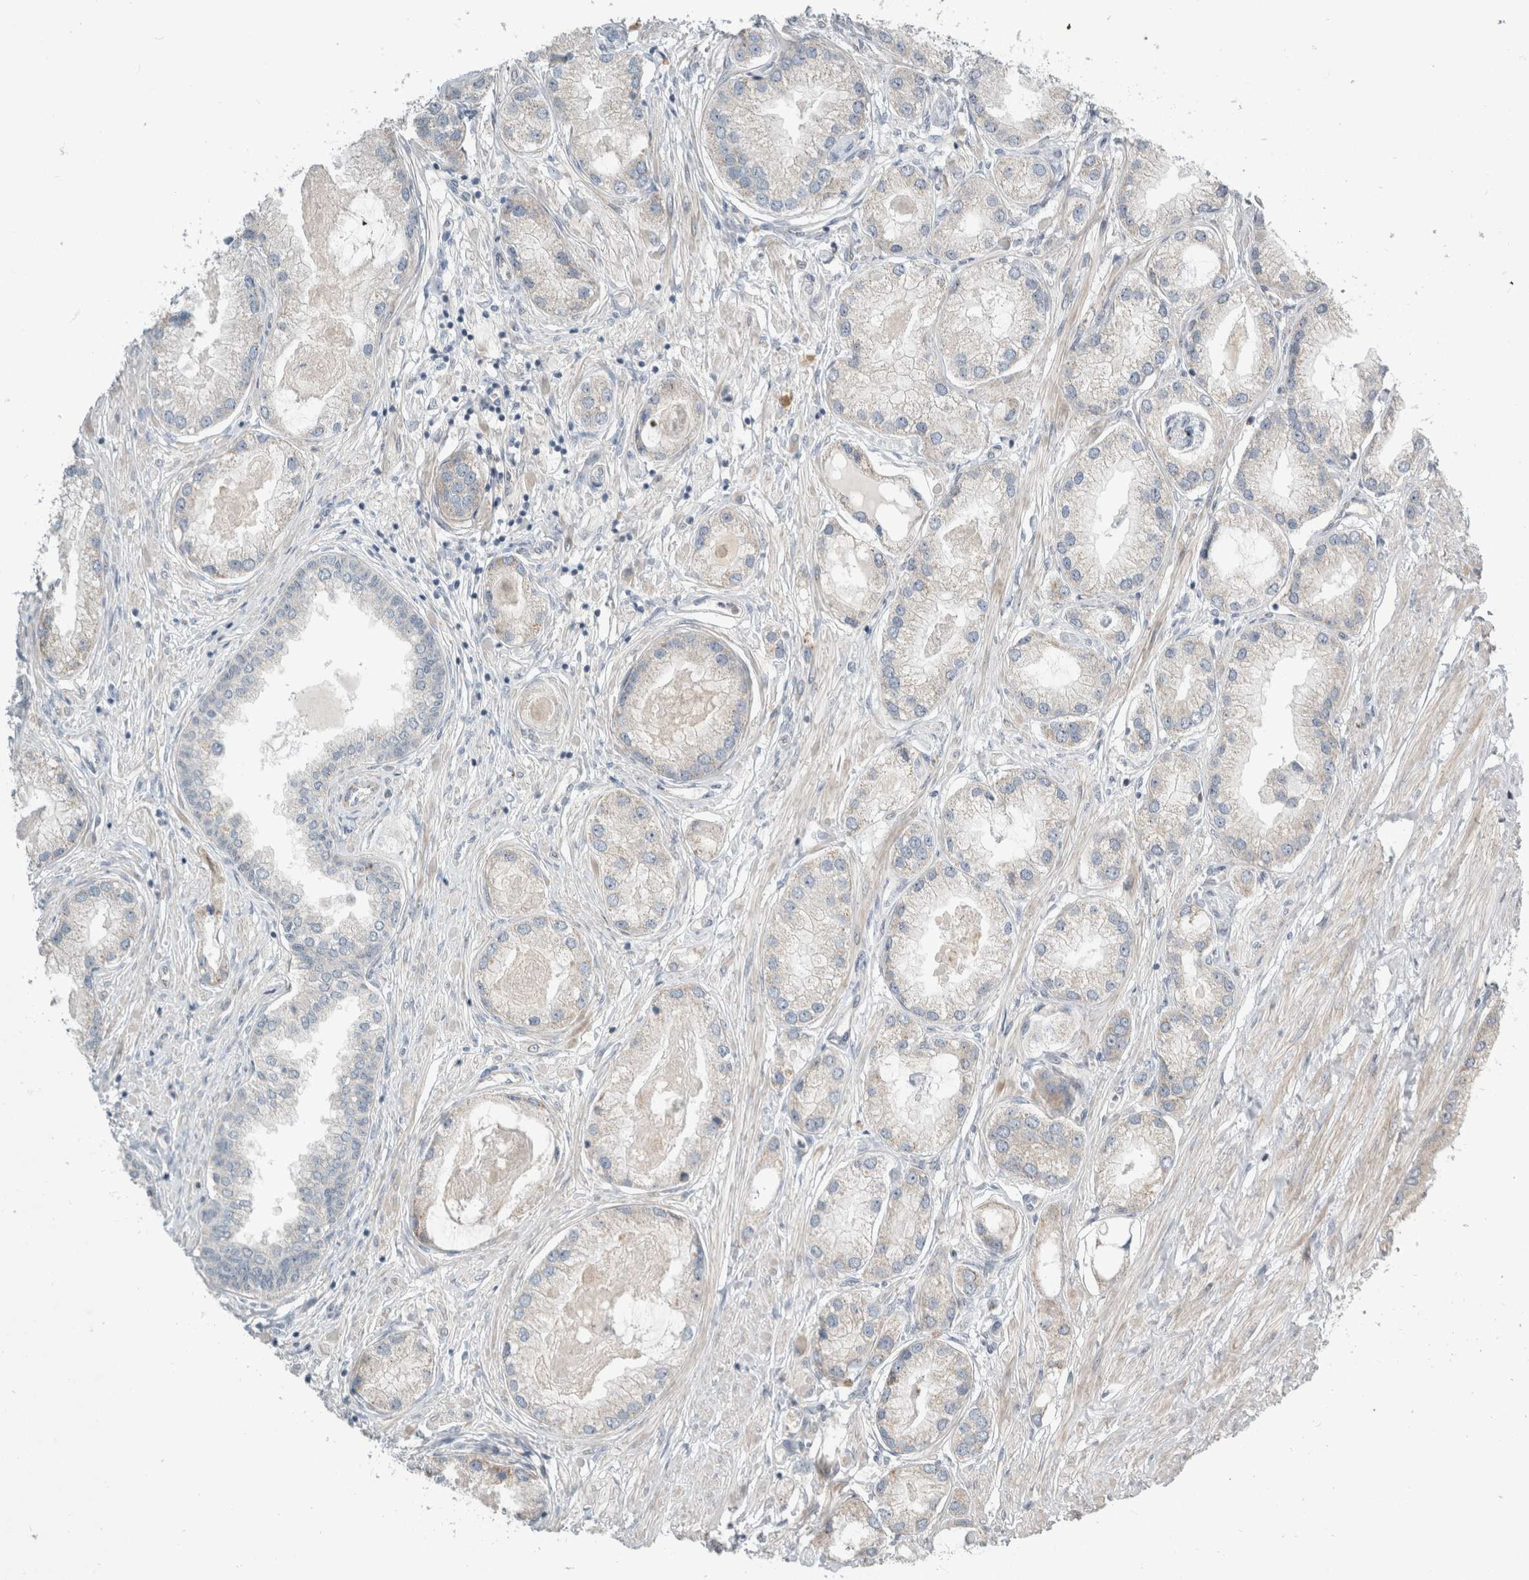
{"staining": {"intensity": "negative", "quantity": "none", "location": "none"}, "tissue": "prostate cancer", "cell_type": "Tumor cells", "image_type": "cancer", "snomed": [{"axis": "morphology", "description": "Adenocarcinoma, Low grade"}, {"axis": "topography", "description": "Prostate"}], "caption": "Image shows no significant protein staining in tumor cells of low-grade adenocarcinoma (prostate).", "gene": "KPNA5", "patient": {"sex": "male", "age": 62}}